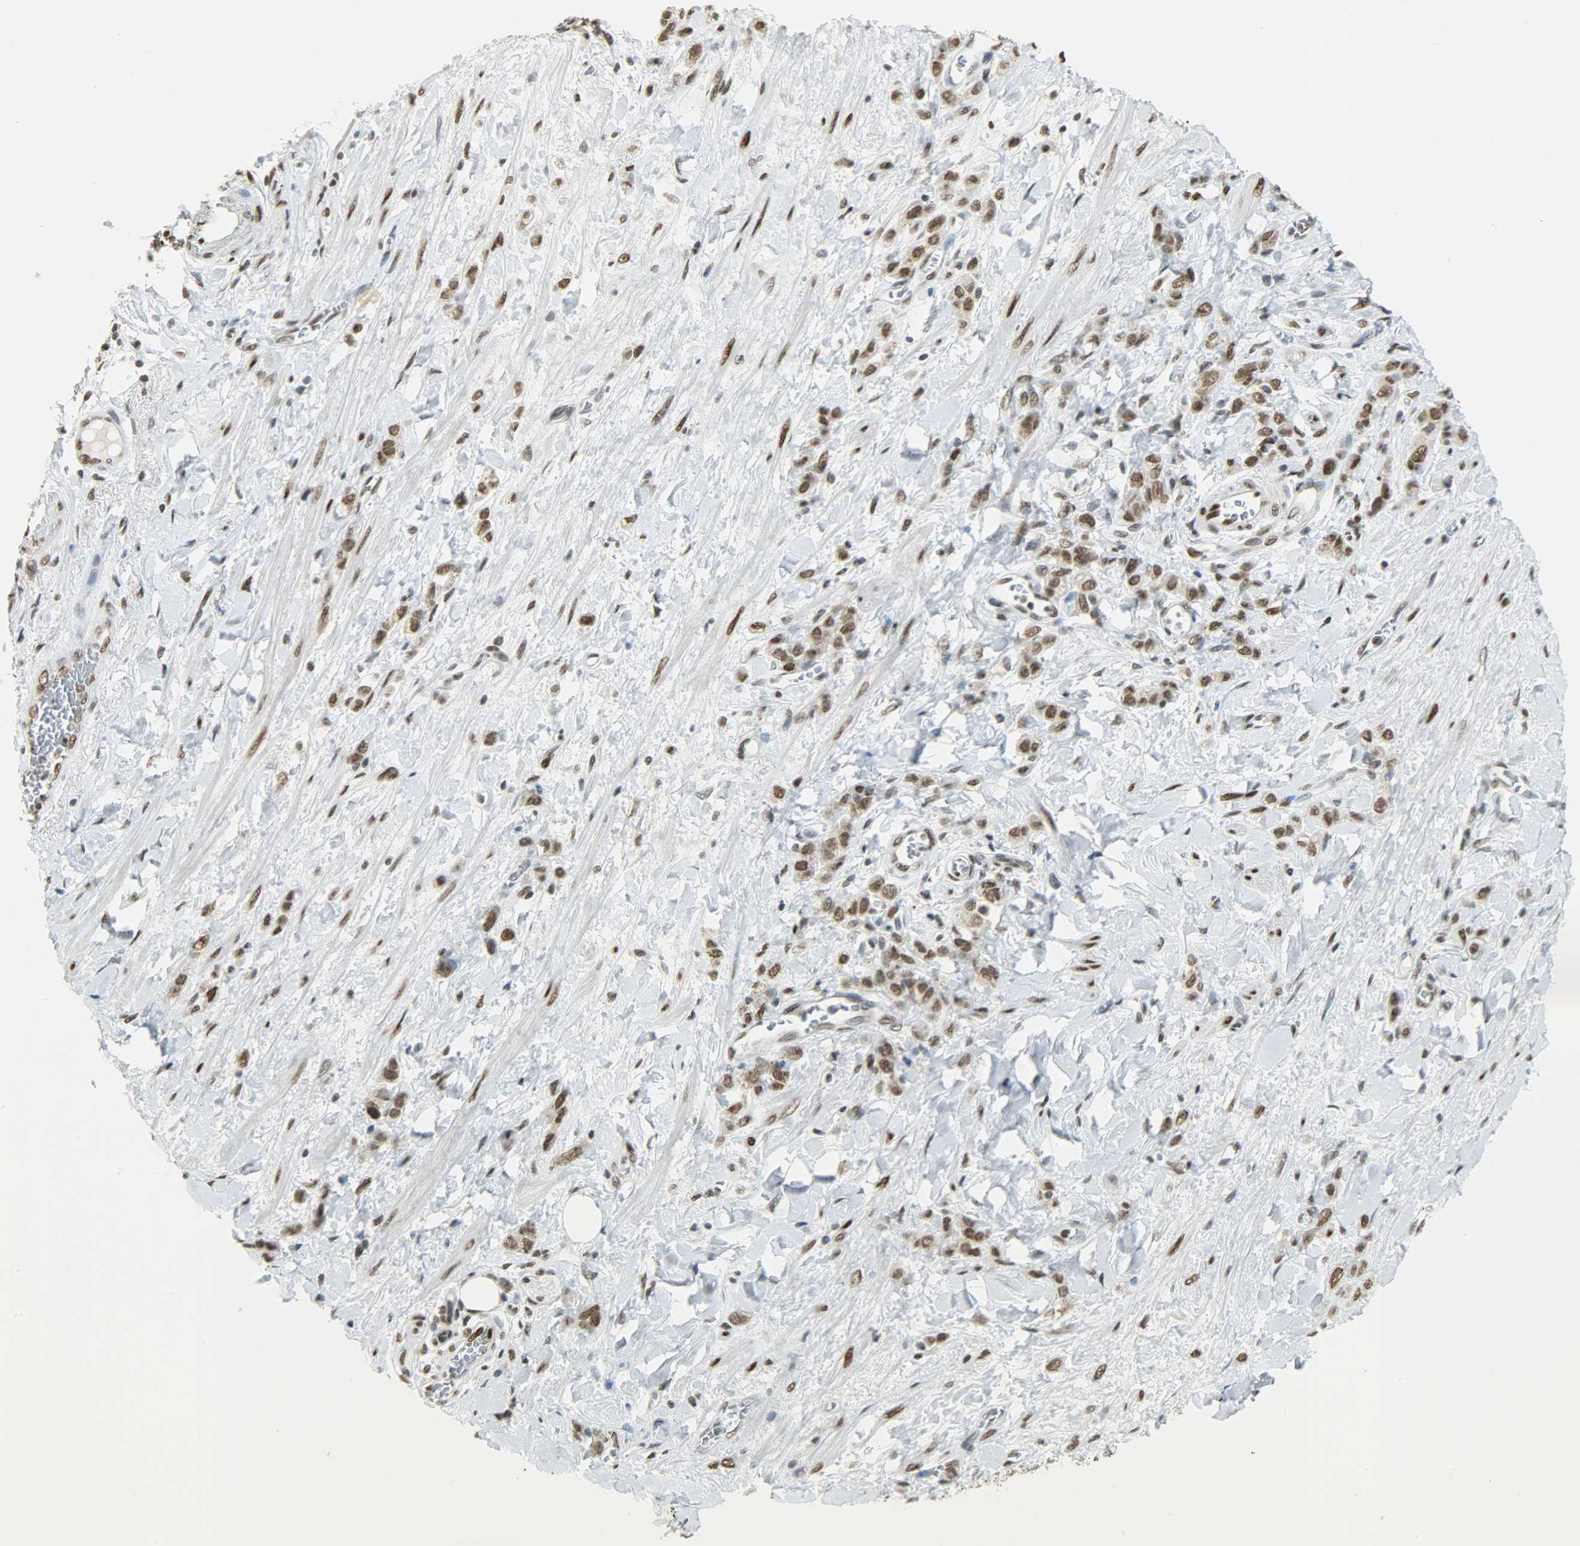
{"staining": {"intensity": "strong", "quantity": ">75%", "location": "nuclear"}, "tissue": "stomach cancer", "cell_type": "Tumor cells", "image_type": "cancer", "snomed": [{"axis": "morphology", "description": "Adenocarcinoma, NOS"}, {"axis": "topography", "description": "Stomach"}], "caption": "The immunohistochemical stain labels strong nuclear staining in tumor cells of adenocarcinoma (stomach) tissue.", "gene": "MYEF2", "patient": {"sex": "male", "age": 82}}